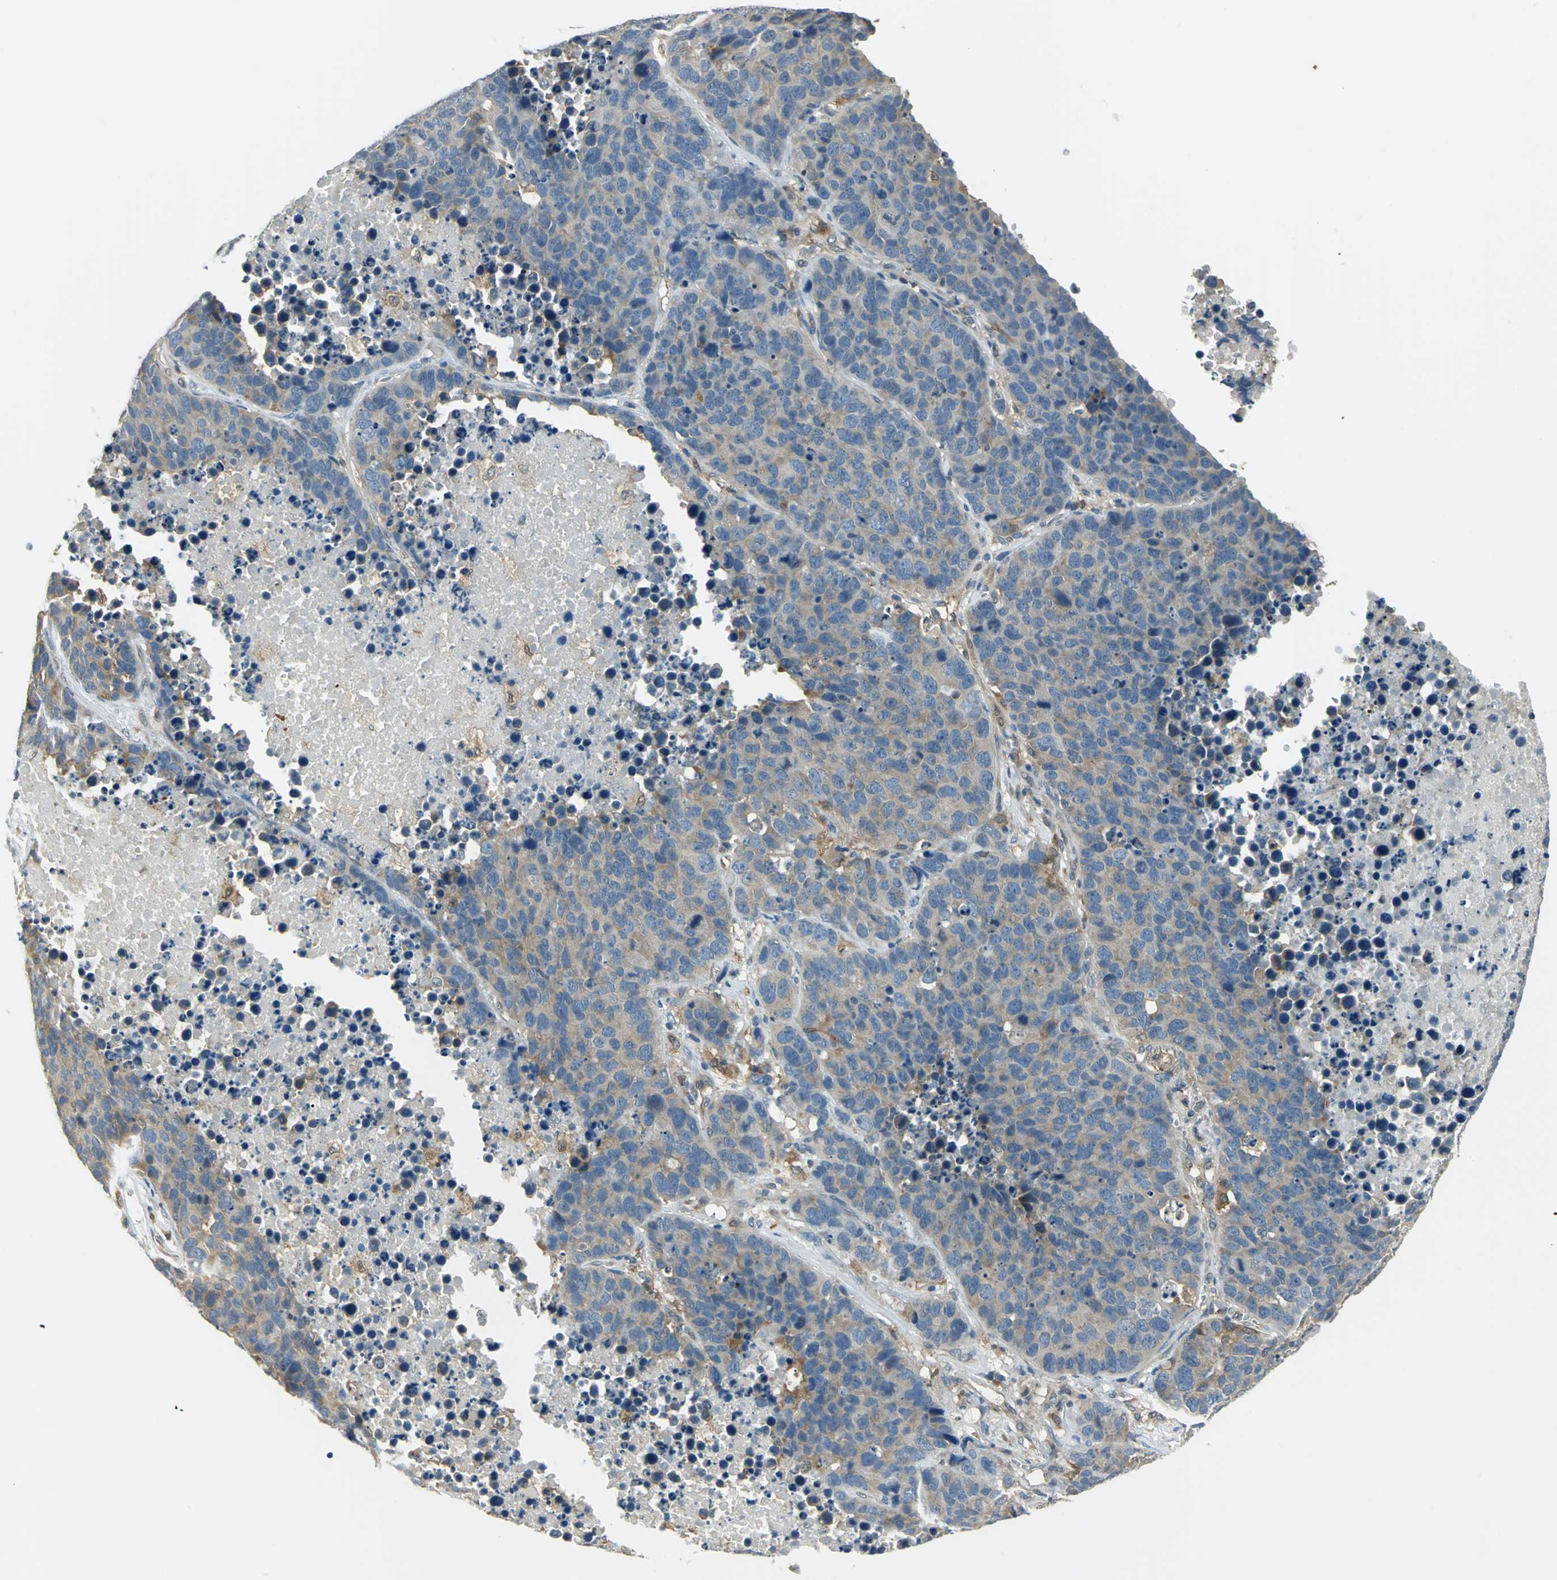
{"staining": {"intensity": "weak", "quantity": ">75%", "location": "cytoplasmic/membranous"}, "tissue": "carcinoid", "cell_type": "Tumor cells", "image_type": "cancer", "snomed": [{"axis": "morphology", "description": "Carcinoid, malignant, NOS"}, {"axis": "topography", "description": "Lung"}], "caption": "This image demonstrates carcinoid stained with immunohistochemistry to label a protein in brown. The cytoplasmic/membranous of tumor cells show weak positivity for the protein. Nuclei are counter-stained blue.", "gene": "FYN", "patient": {"sex": "male", "age": 60}}